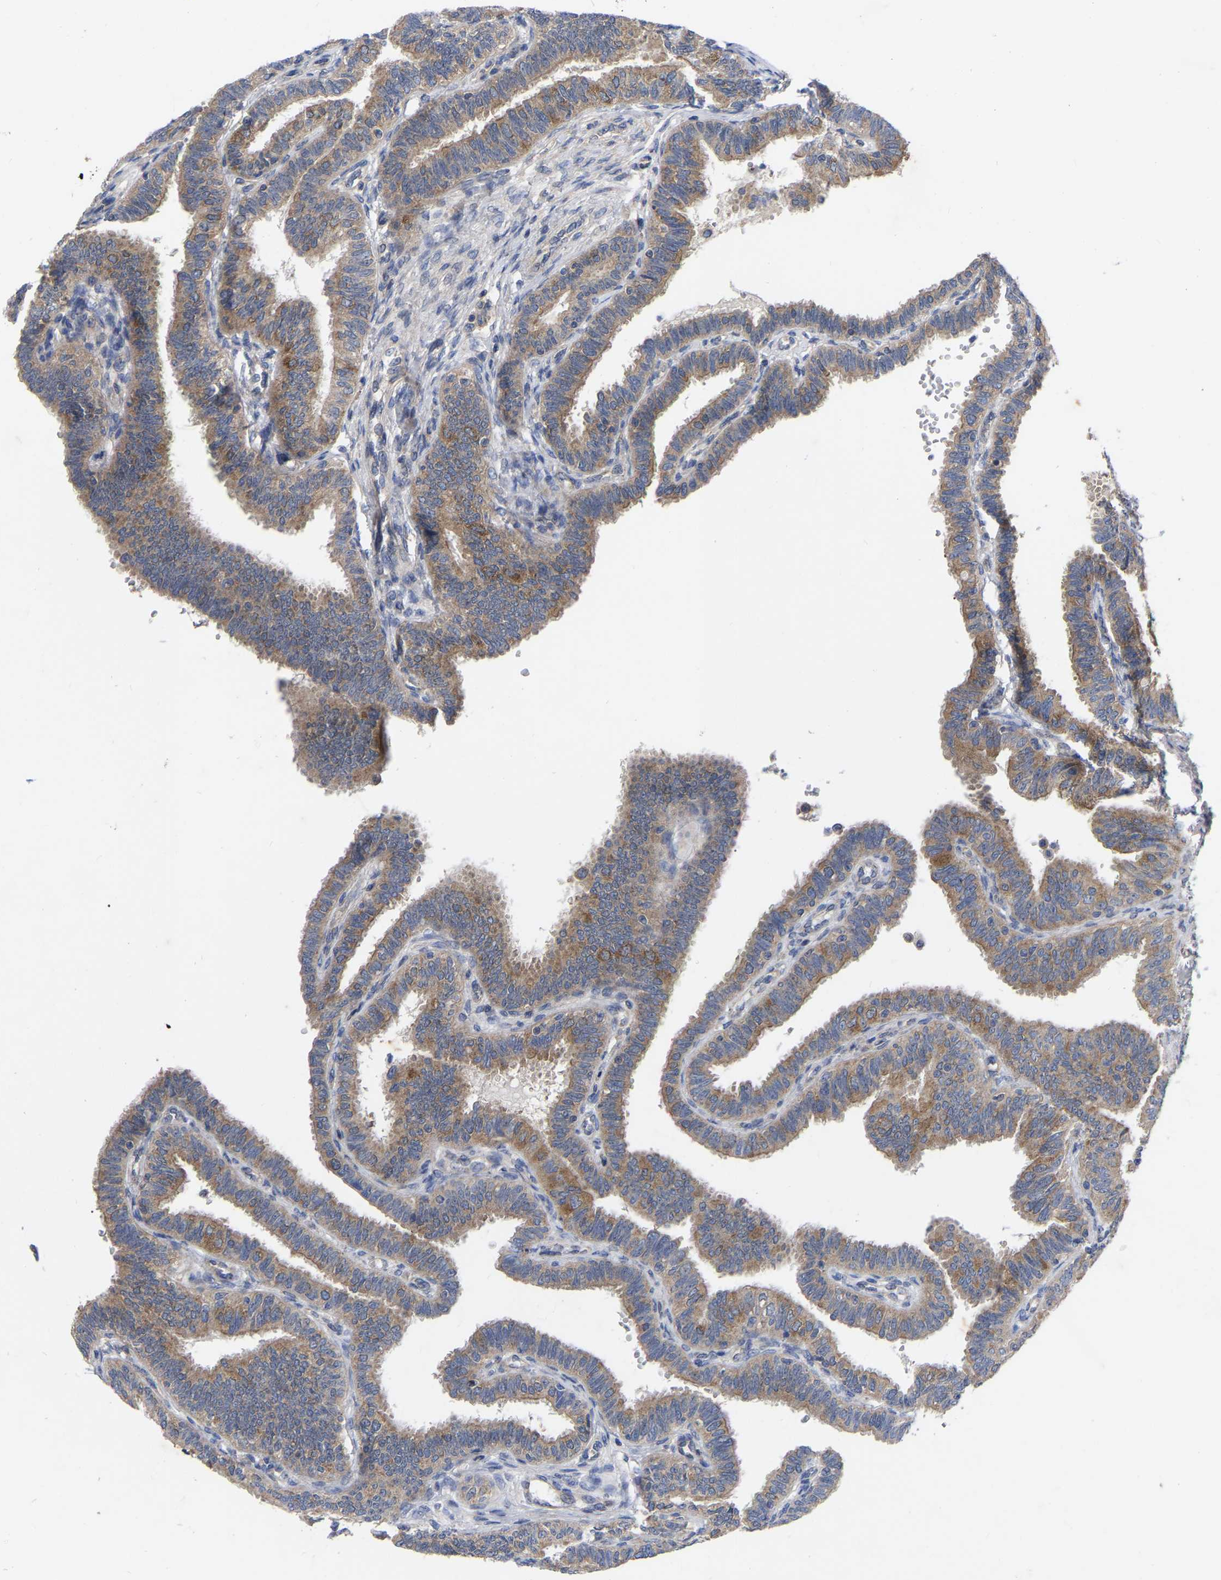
{"staining": {"intensity": "moderate", "quantity": ">75%", "location": "cytoplasmic/membranous"}, "tissue": "fallopian tube", "cell_type": "Glandular cells", "image_type": "normal", "snomed": [{"axis": "morphology", "description": "Normal tissue, NOS"}, {"axis": "topography", "description": "Fallopian tube"}, {"axis": "topography", "description": "Placenta"}], "caption": "Immunohistochemistry image of benign fallopian tube: human fallopian tube stained using immunohistochemistry (IHC) demonstrates medium levels of moderate protein expression localized specifically in the cytoplasmic/membranous of glandular cells, appearing as a cytoplasmic/membranous brown color.", "gene": "TCP1", "patient": {"sex": "female", "age": 34}}